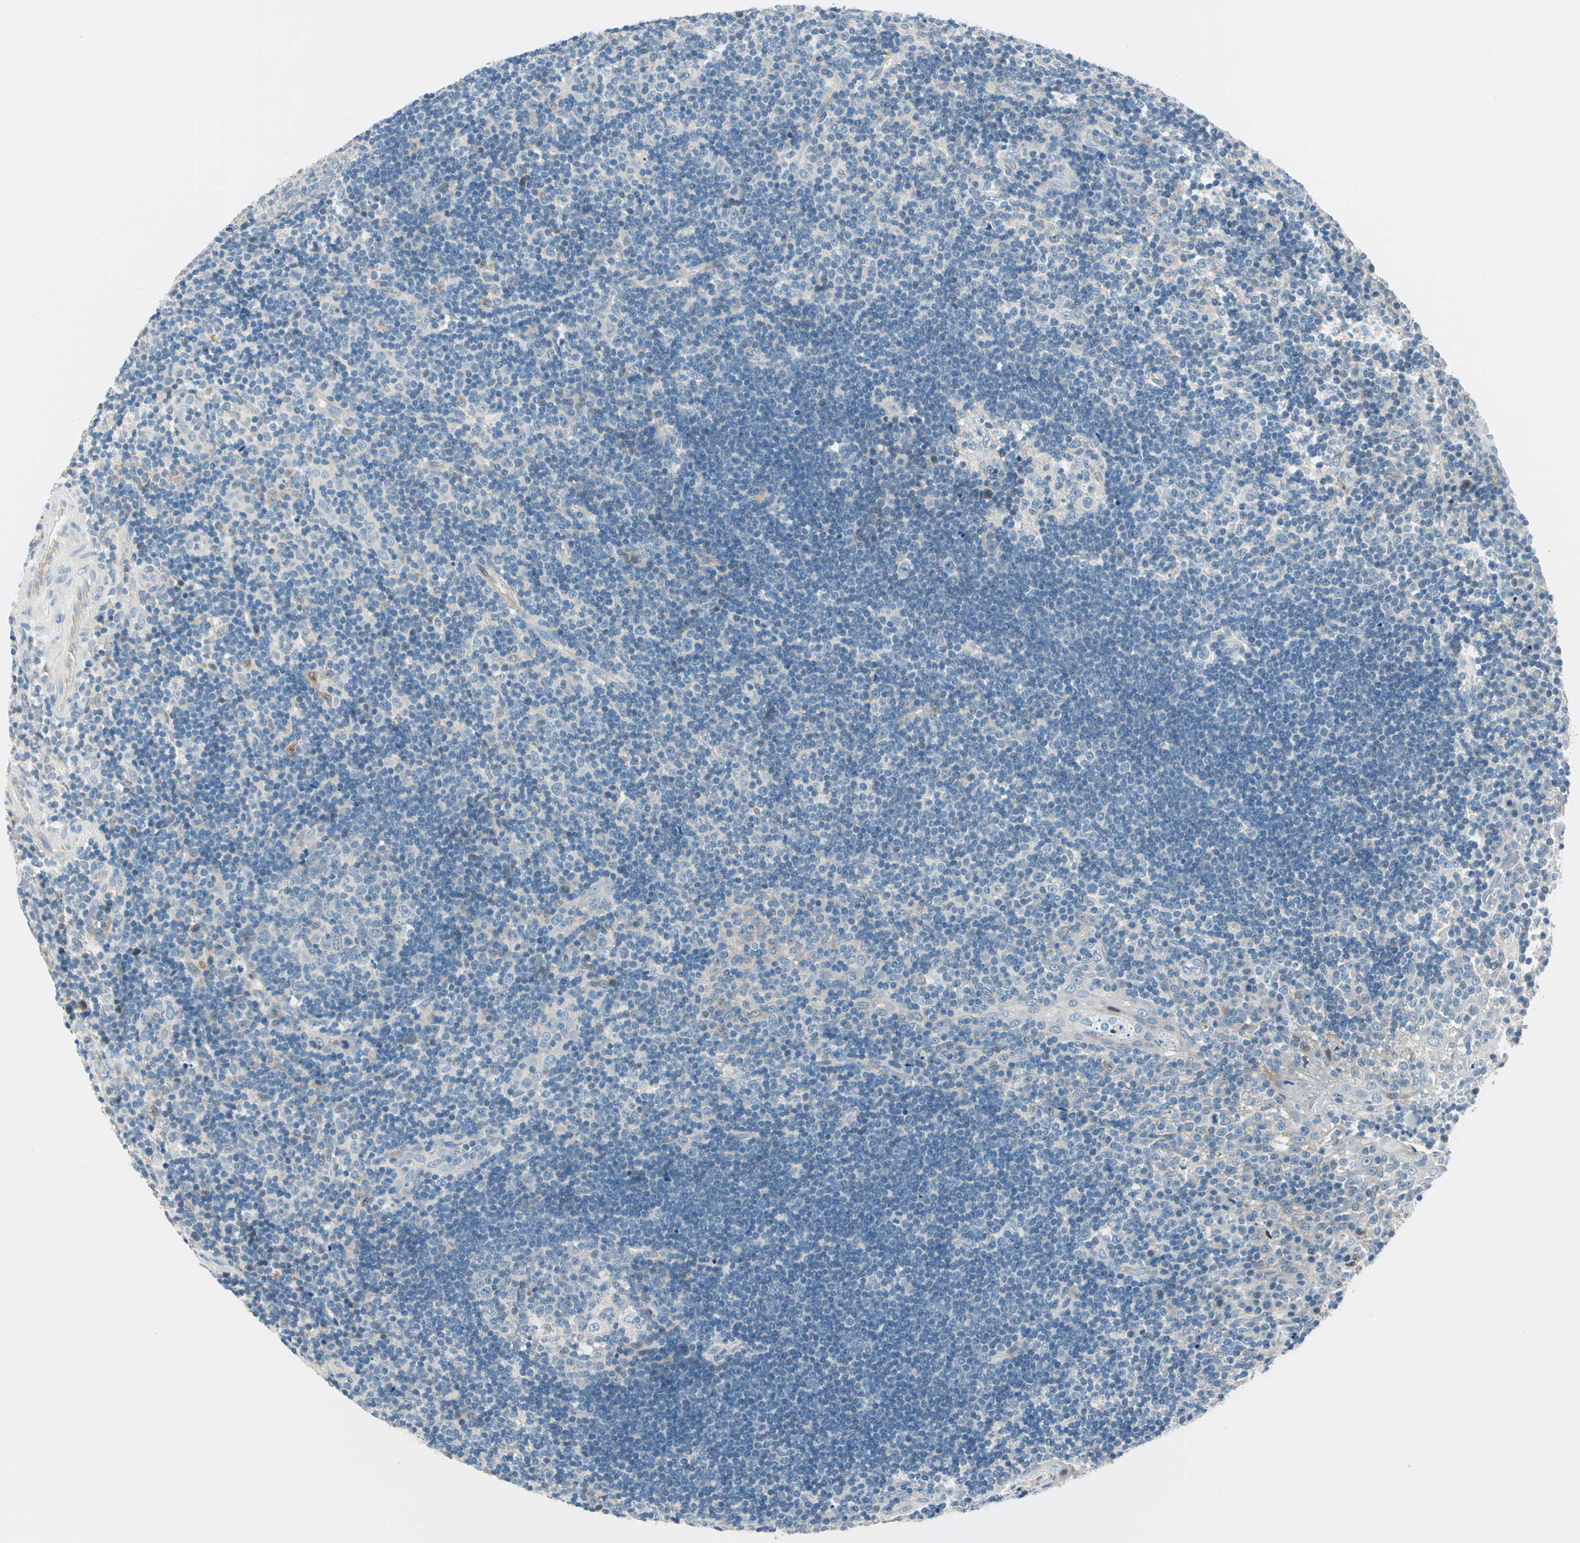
{"staining": {"intensity": "negative", "quantity": "none", "location": "none"}, "tissue": "tonsil", "cell_type": "Germinal center cells", "image_type": "normal", "snomed": [{"axis": "morphology", "description": "Normal tissue, NOS"}, {"axis": "topography", "description": "Tonsil"}], "caption": "This is a micrograph of immunohistochemistry staining of normal tonsil, which shows no staining in germinal center cells. (Immunohistochemistry (ihc), brightfield microscopy, high magnification).", "gene": "TMEM163", "patient": {"sex": "female", "age": 40}}